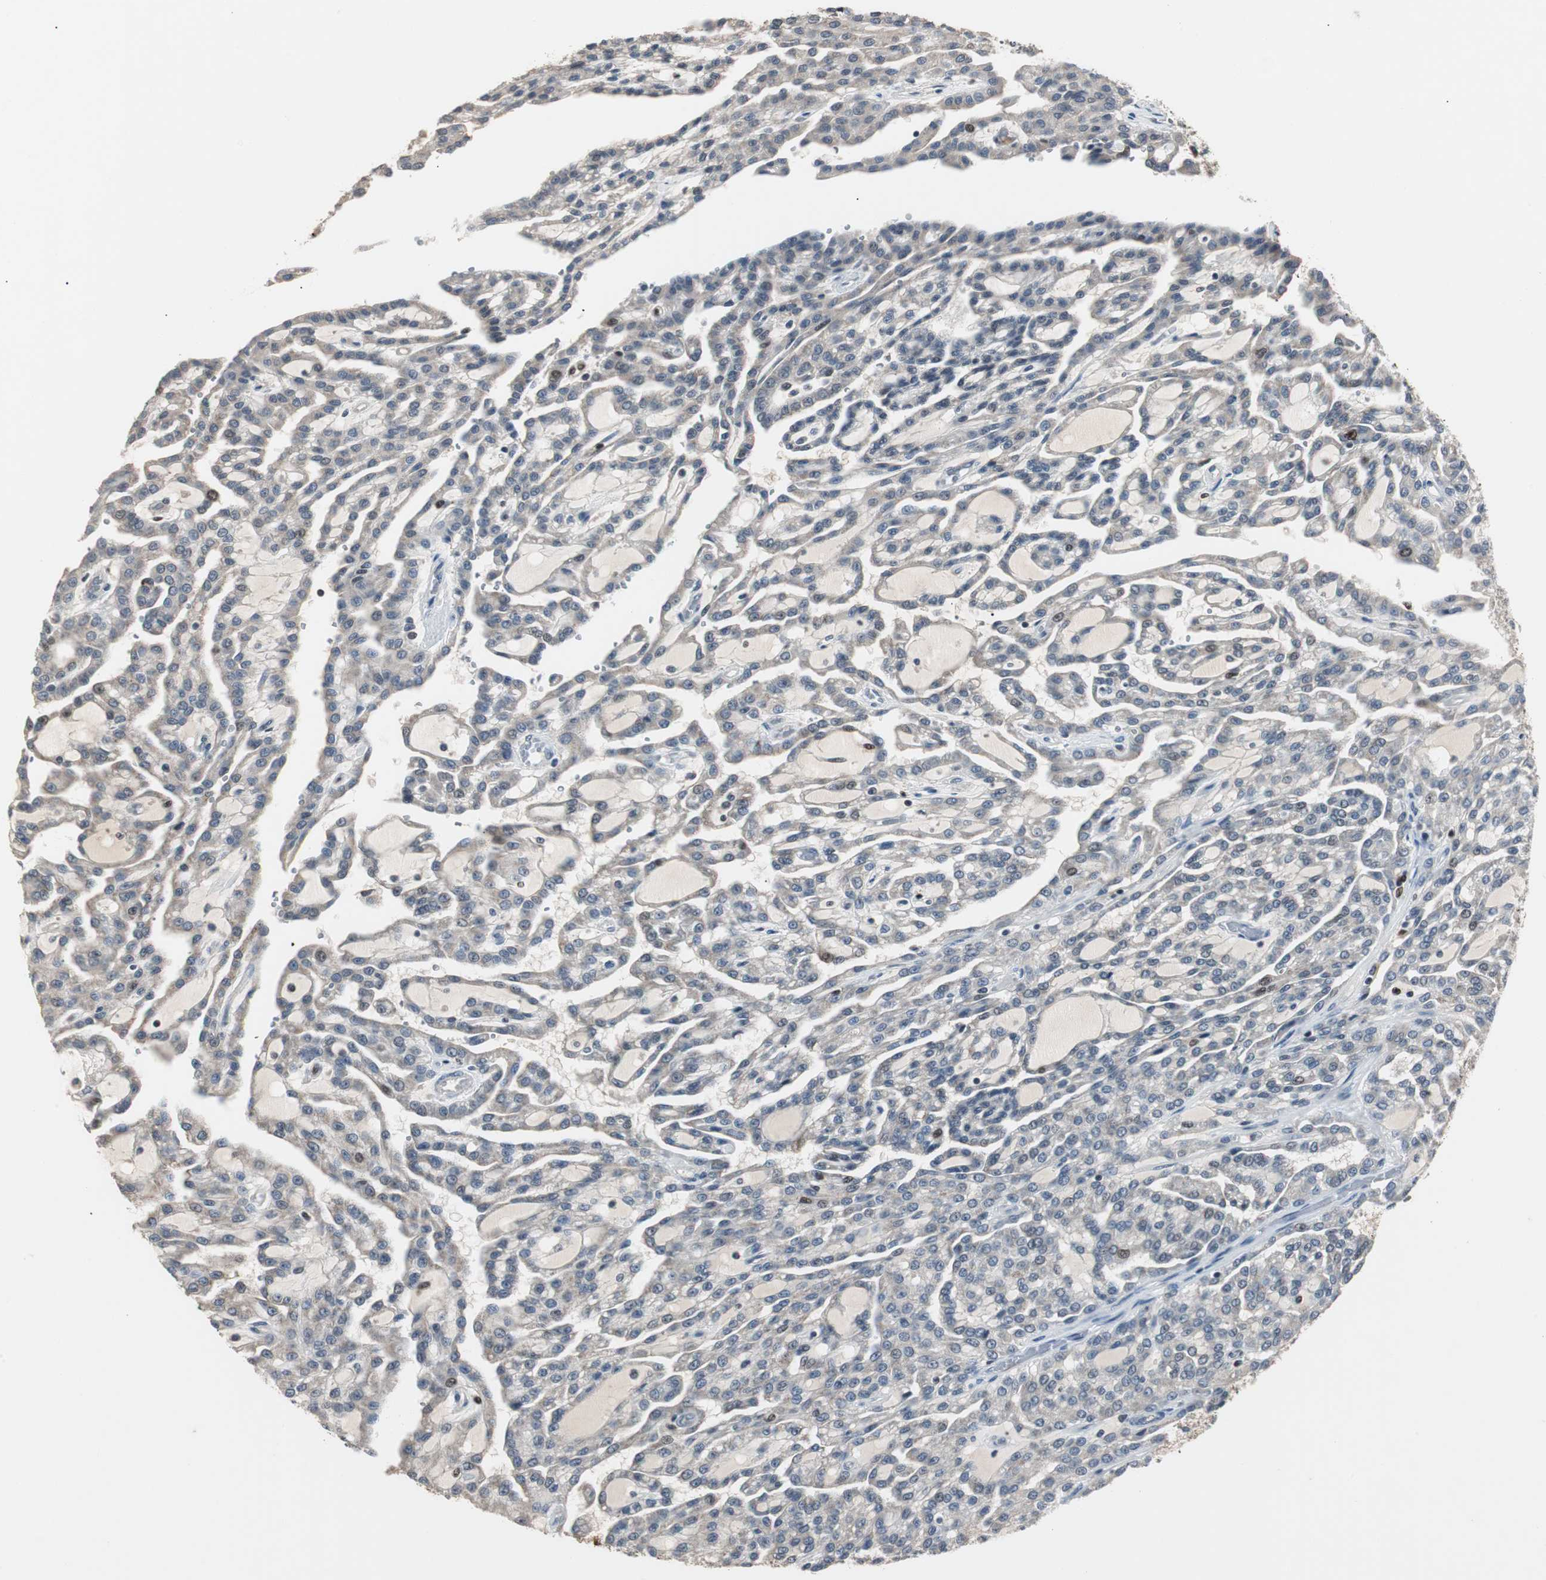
{"staining": {"intensity": "weak", "quantity": "<25%", "location": "cytoplasmic/membranous"}, "tissue": "renal cancer", "cell_type": "Tumor cells", "image_type": "cancer", "snomed": [{"axis": "morphology", "description": "Adenocarcinoma, NOS"}, {"axis": "topography", "description": "Kidney"}], "caption": "Immunohistochemistry image of neoplastic tissue: renal cancer stained with DAB reveals no significant protein expression in tumor cells. (DAB immunohistochemistry visualized using brightfield microscopy, high magnification).", "gene": "FEN1", "patient": {"sex": "male", "age": 63}}